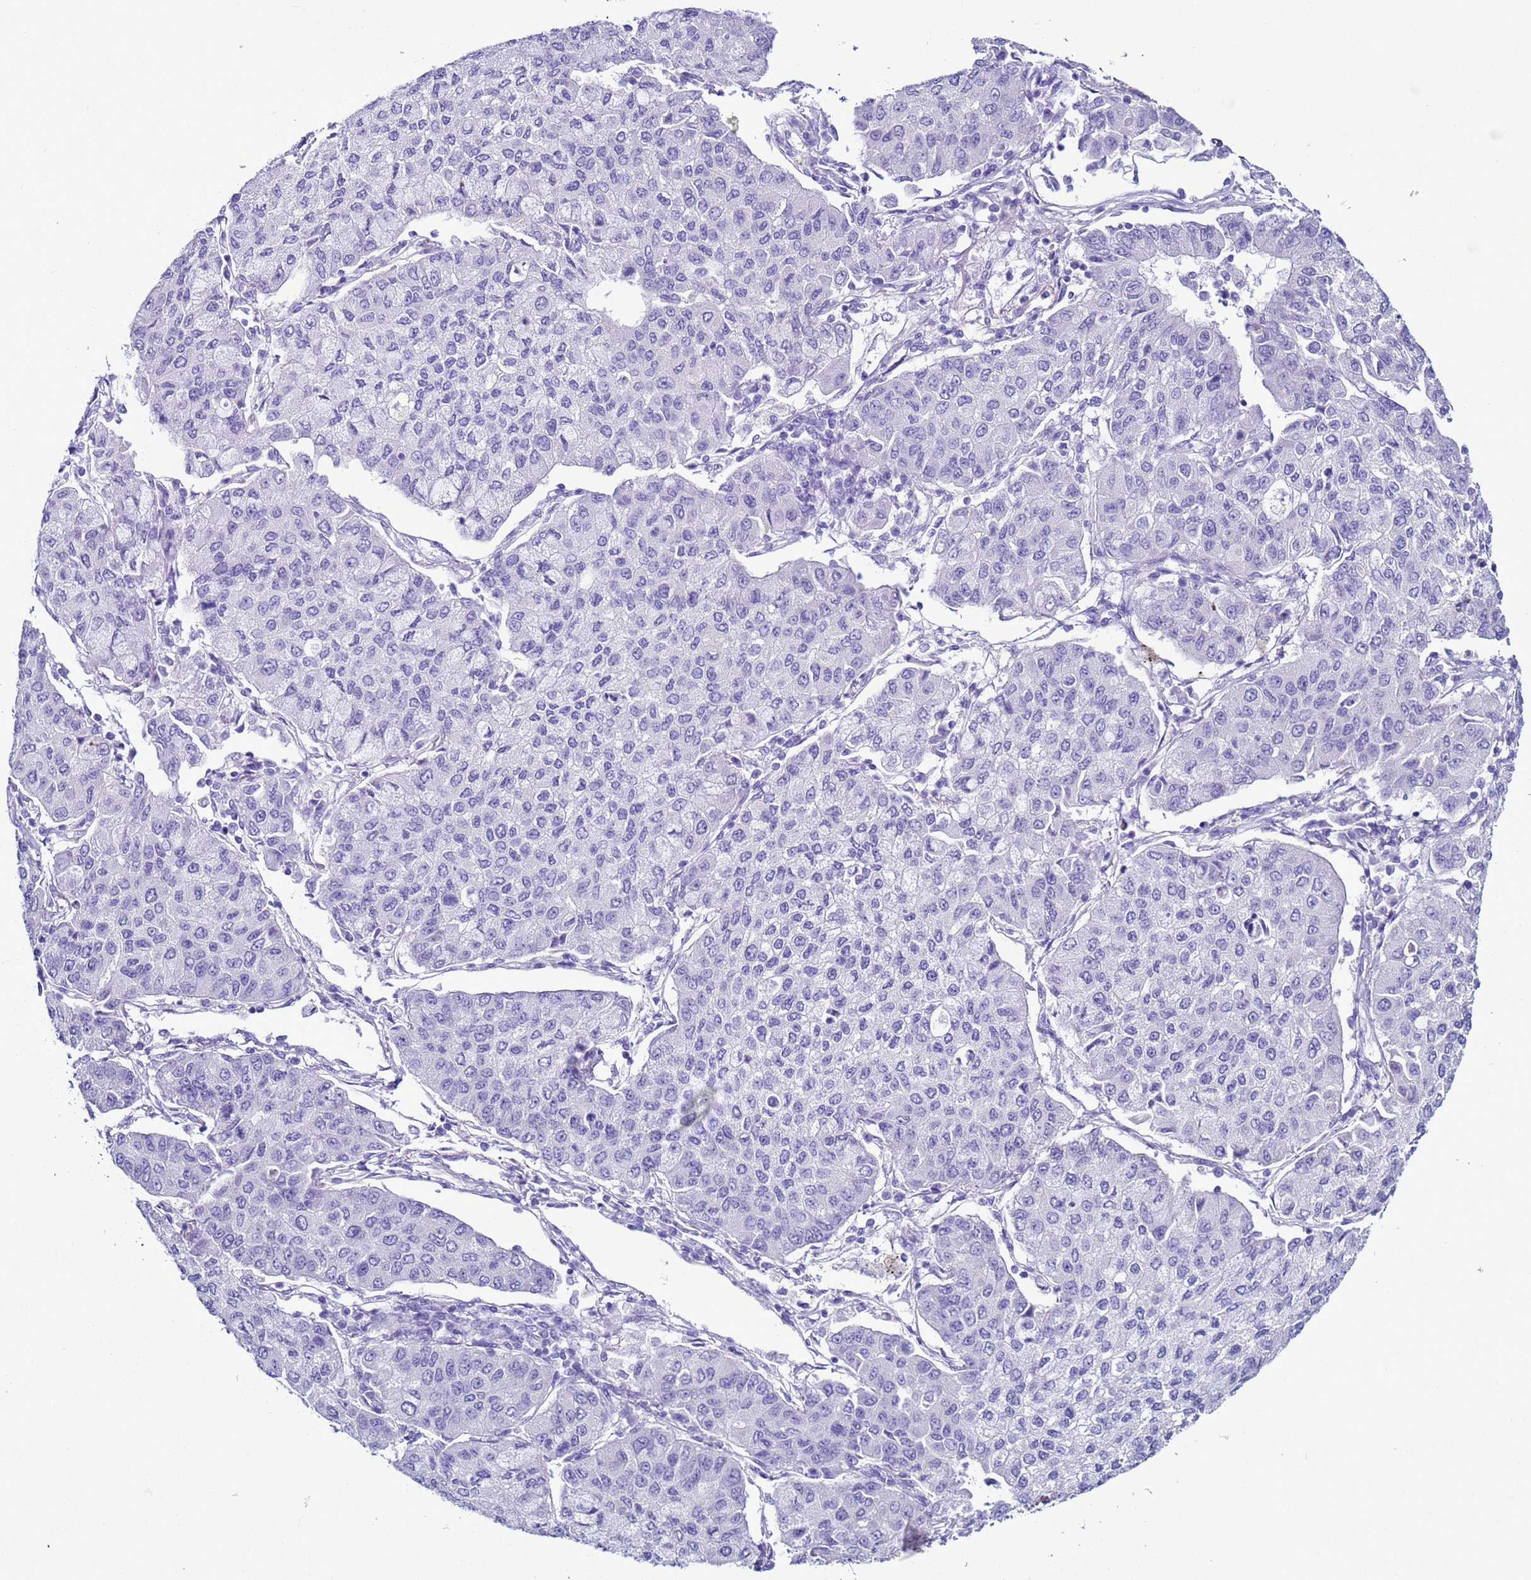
{"staining": {"intensity": "negative", "quantity": "none", "location": "none"}, "tissue": "lung cancer", "cell_type": "Tumor cells", "image_type": "cancer", "snomed": [{"axis": "morphology", "description": "Squamous cell carcinoma, NOS"}, {"axis": "topography", "description": "Lung"}], "caption": "High power microscopy histopathology image of an IHC micrograph of squamous cell carcinoma (lung), revealing no significant expression in tumor cells.", "gene": "LCMT1", "patient": {"sex": "male", "age": 74}}